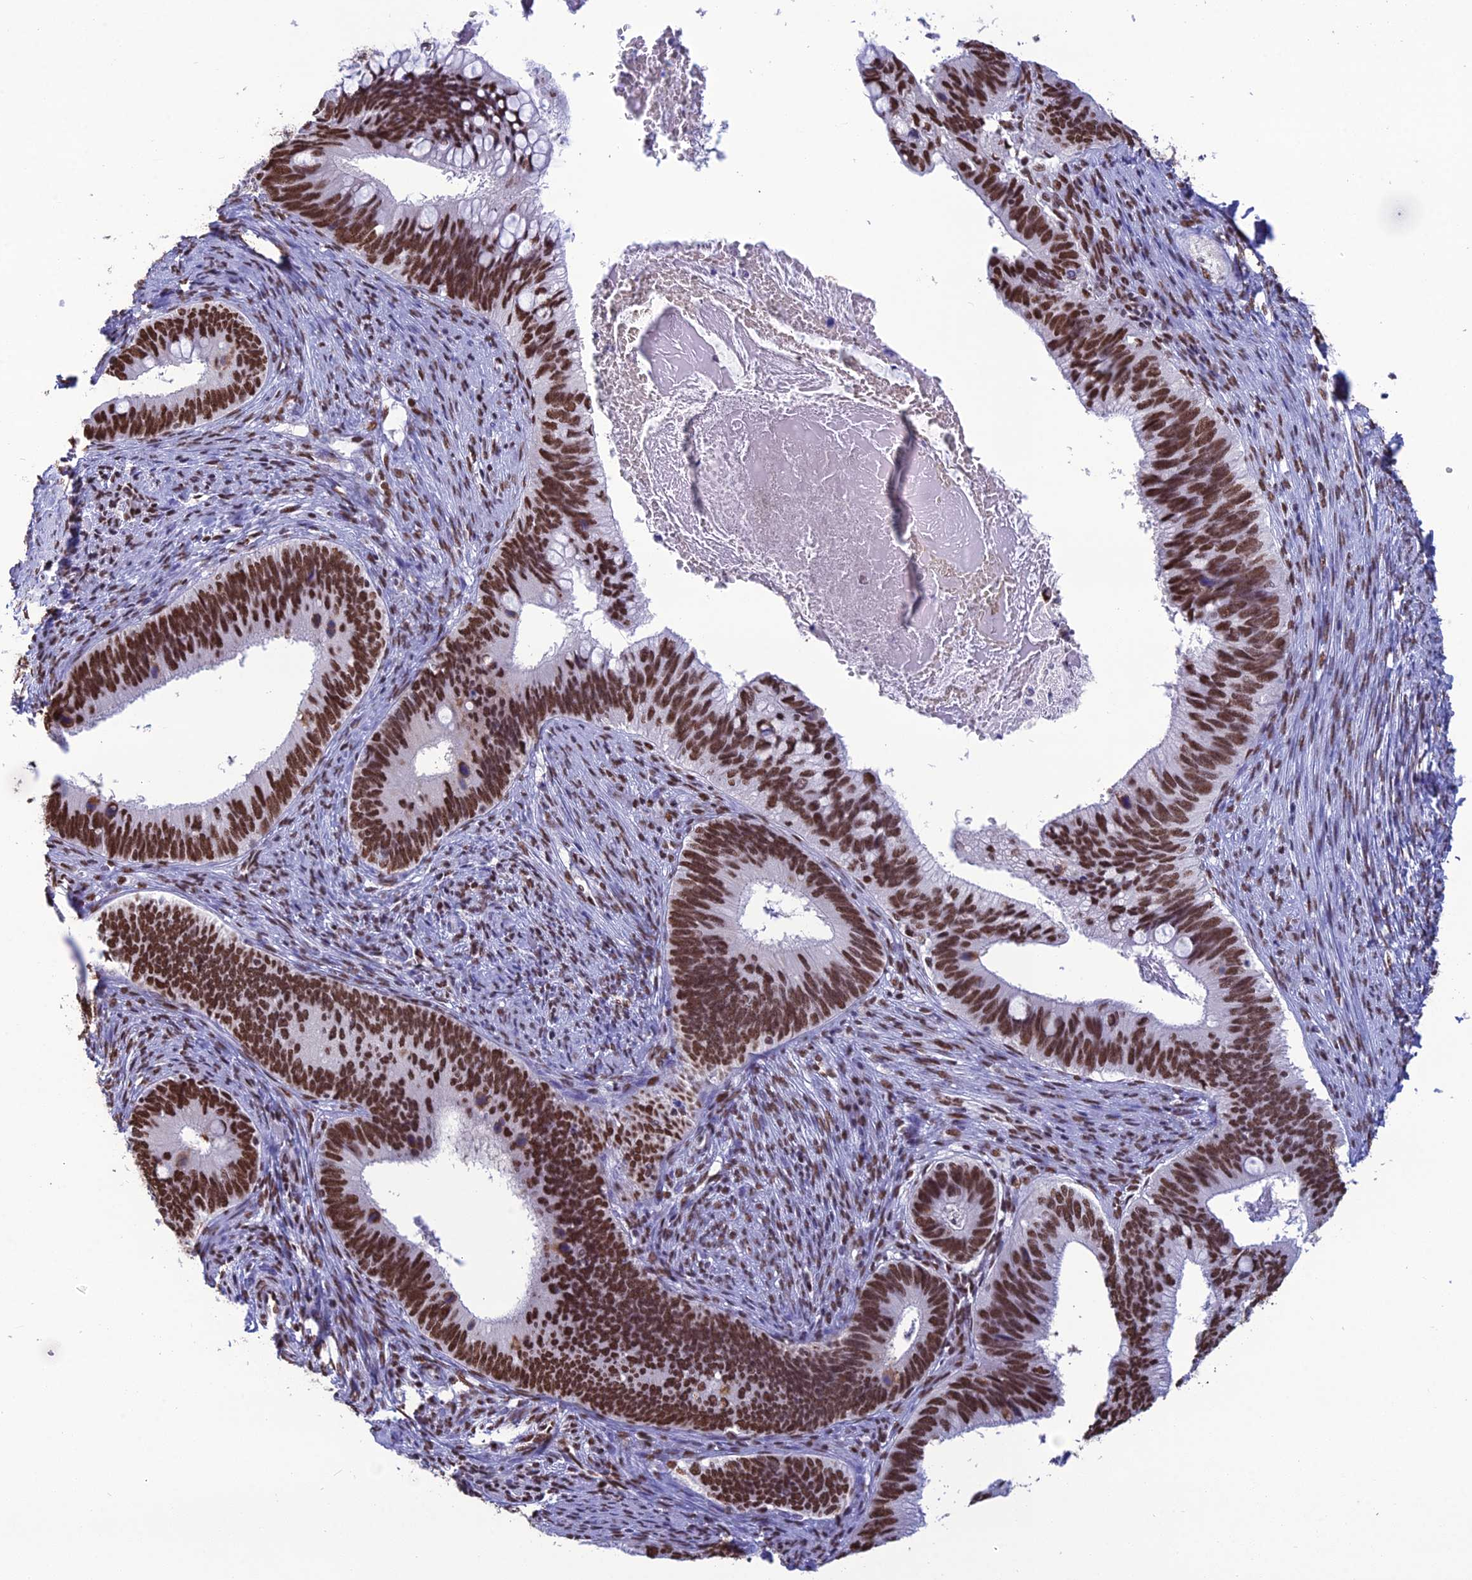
{"staining": {"intensity": "strong", "quantity": ">75%", "location": "nuclear"}, "tissue": "cervical cancer", "cell_type": "Tumor cells", "image_type": "cancer", "snomed": [{"axis": "morphology", "description": "Adenocarcinoma, NOS"}, {"axis": "topography", "description": "Cervix"}], "caption": "A brown stain labels strong nuclear staining of a protein in human adenocarcinoma (cervical) tumor cells.", "gene": "PRAMEF12", "patient": {"sex": "female", "age": 42}}